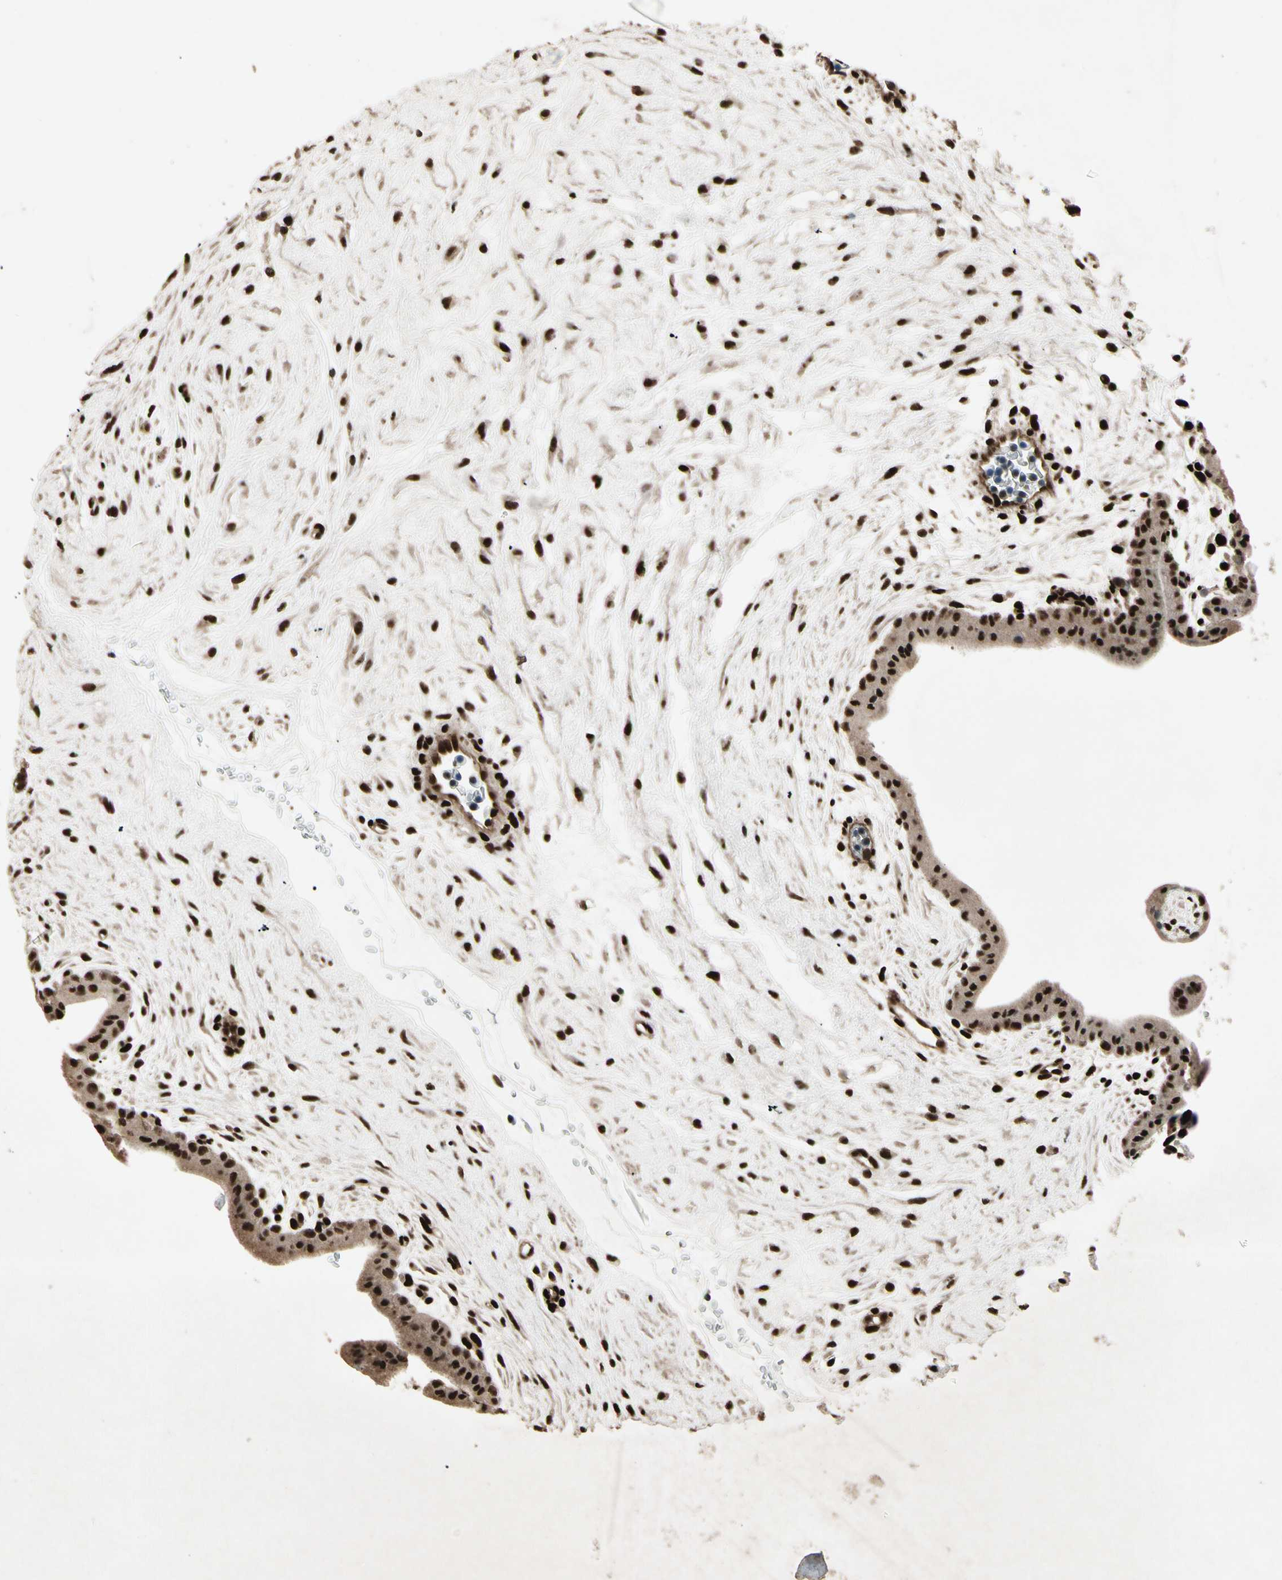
{"staining": {"intensity": "strong", "quantity": ">75%", "location": "nuclear"}, "tissue": "placenta", "cell_type": "Decidual cells", "image_type": "normal", "snomed": [{"axis": "morphology", "description": "Normal tissue, NOS"}, {"axis": "topography", "description": "Placenta"}], "caption": "Immunohistochemistry (IHC) photomicrograph of normal human placenta stained for a protein (brown), which exhibits high levels of strong nuclear expression in approximately >75% of decidual cells.", "gene": "TBX2", "patient": {"sex": "female", "age": 35}}